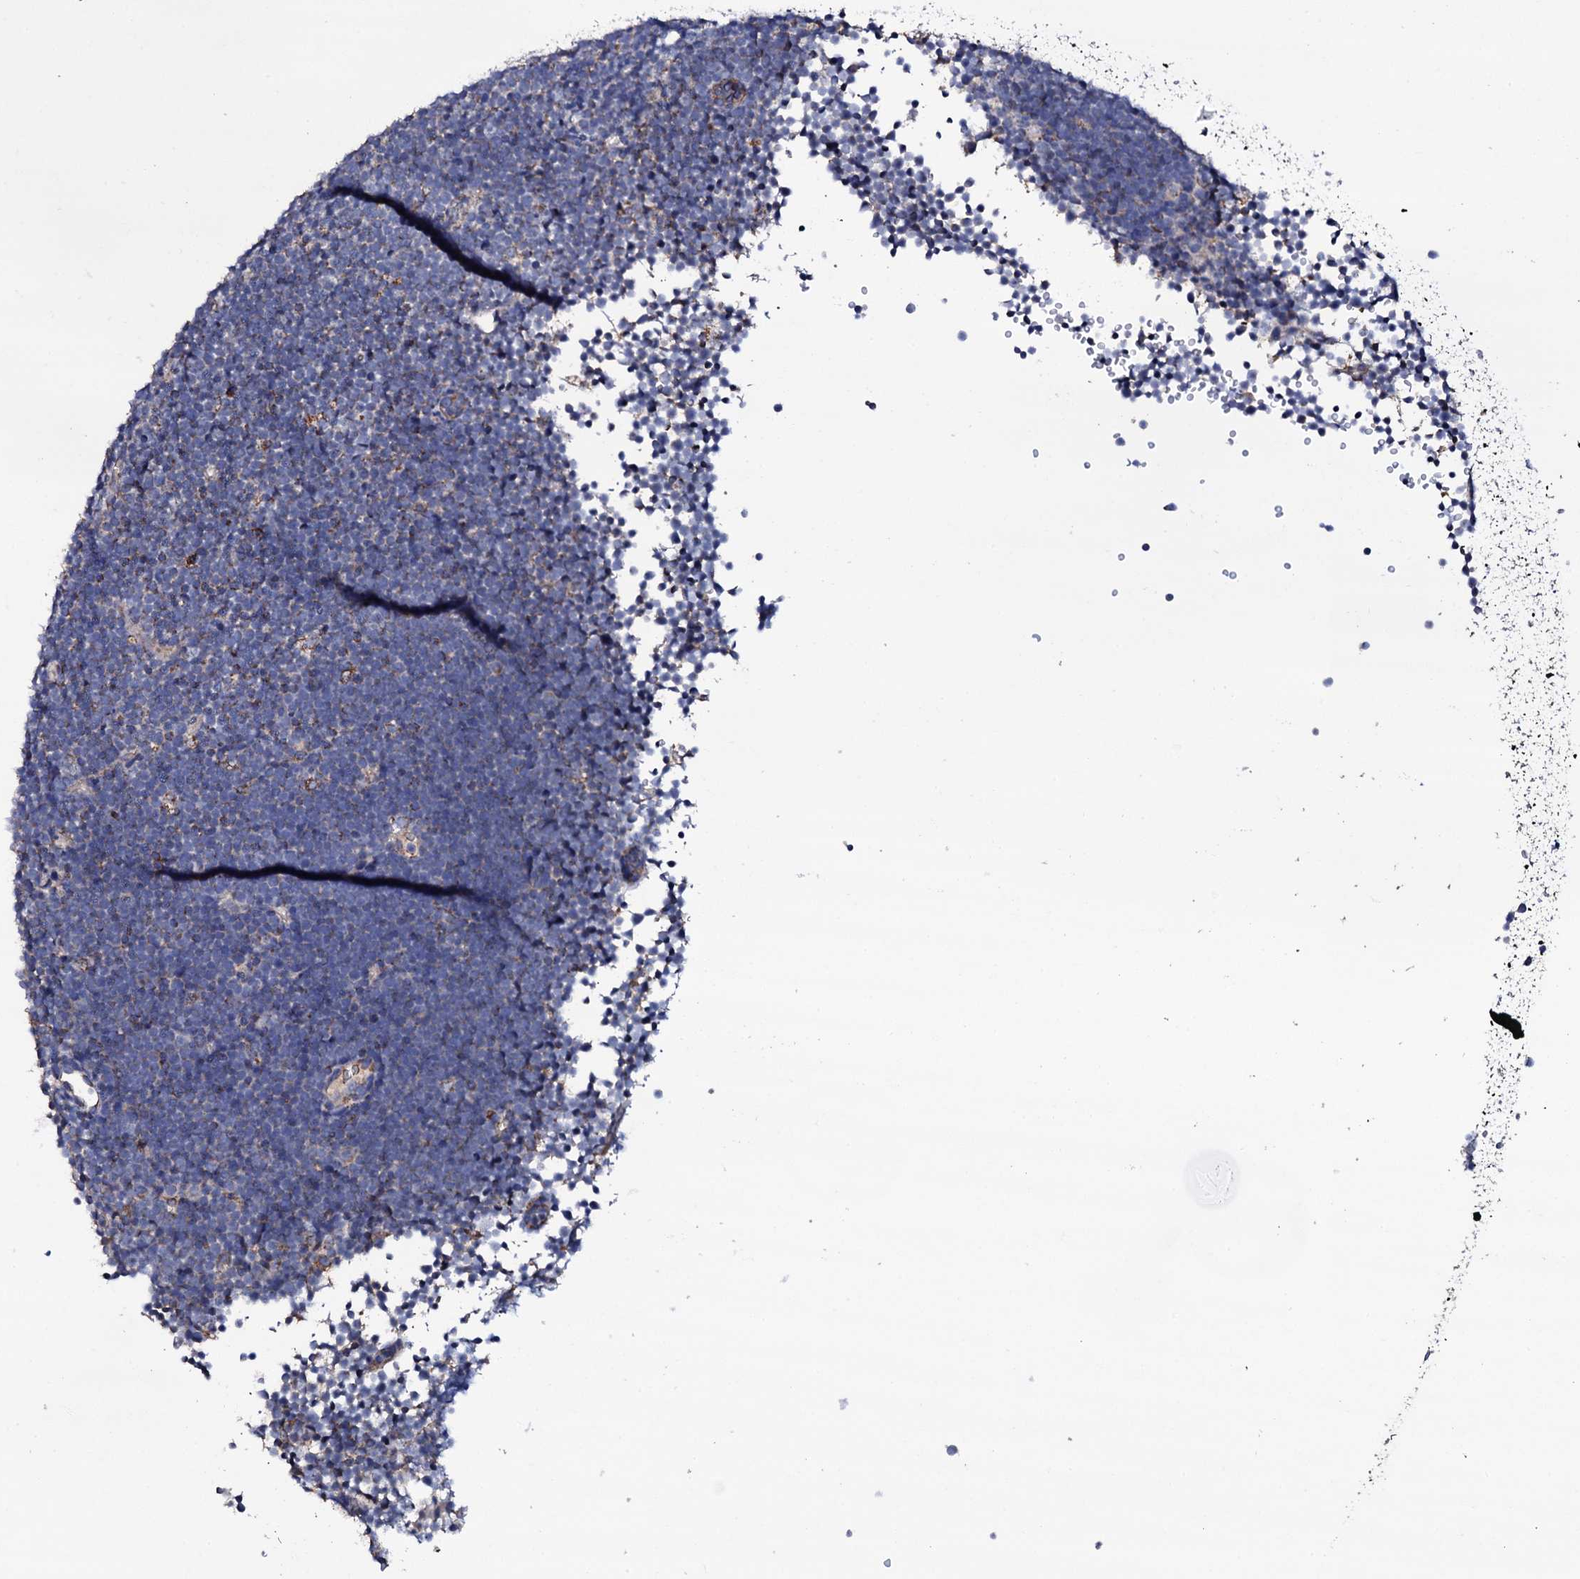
{"staining": {"intensity": "negative", "quantity": "none", "location": "none"}, "tissue": "lymphoma", "cell_type": "Tumor cells", "image_type": "cancer", "snomed": [{"axis": "morphology", "description": "Malignant lymphoma, non-Hodgkin's type, High grade"}, {"axis": "topography", "description": "Lymph node"}], "caption": "IHC histopathology image of human malignant lymphoma, non-Hodgkin's type (high-grade) stained for a protein (brown), which shows no staining in tumor cells. The staining was performed using DAB to visualize the protein expression in brown, while the nuclei were stained in blue with hematoxylin (Magnification: 20x).", "gene": "TCAF2", "patient": {"sex": "male", "age": 13}}